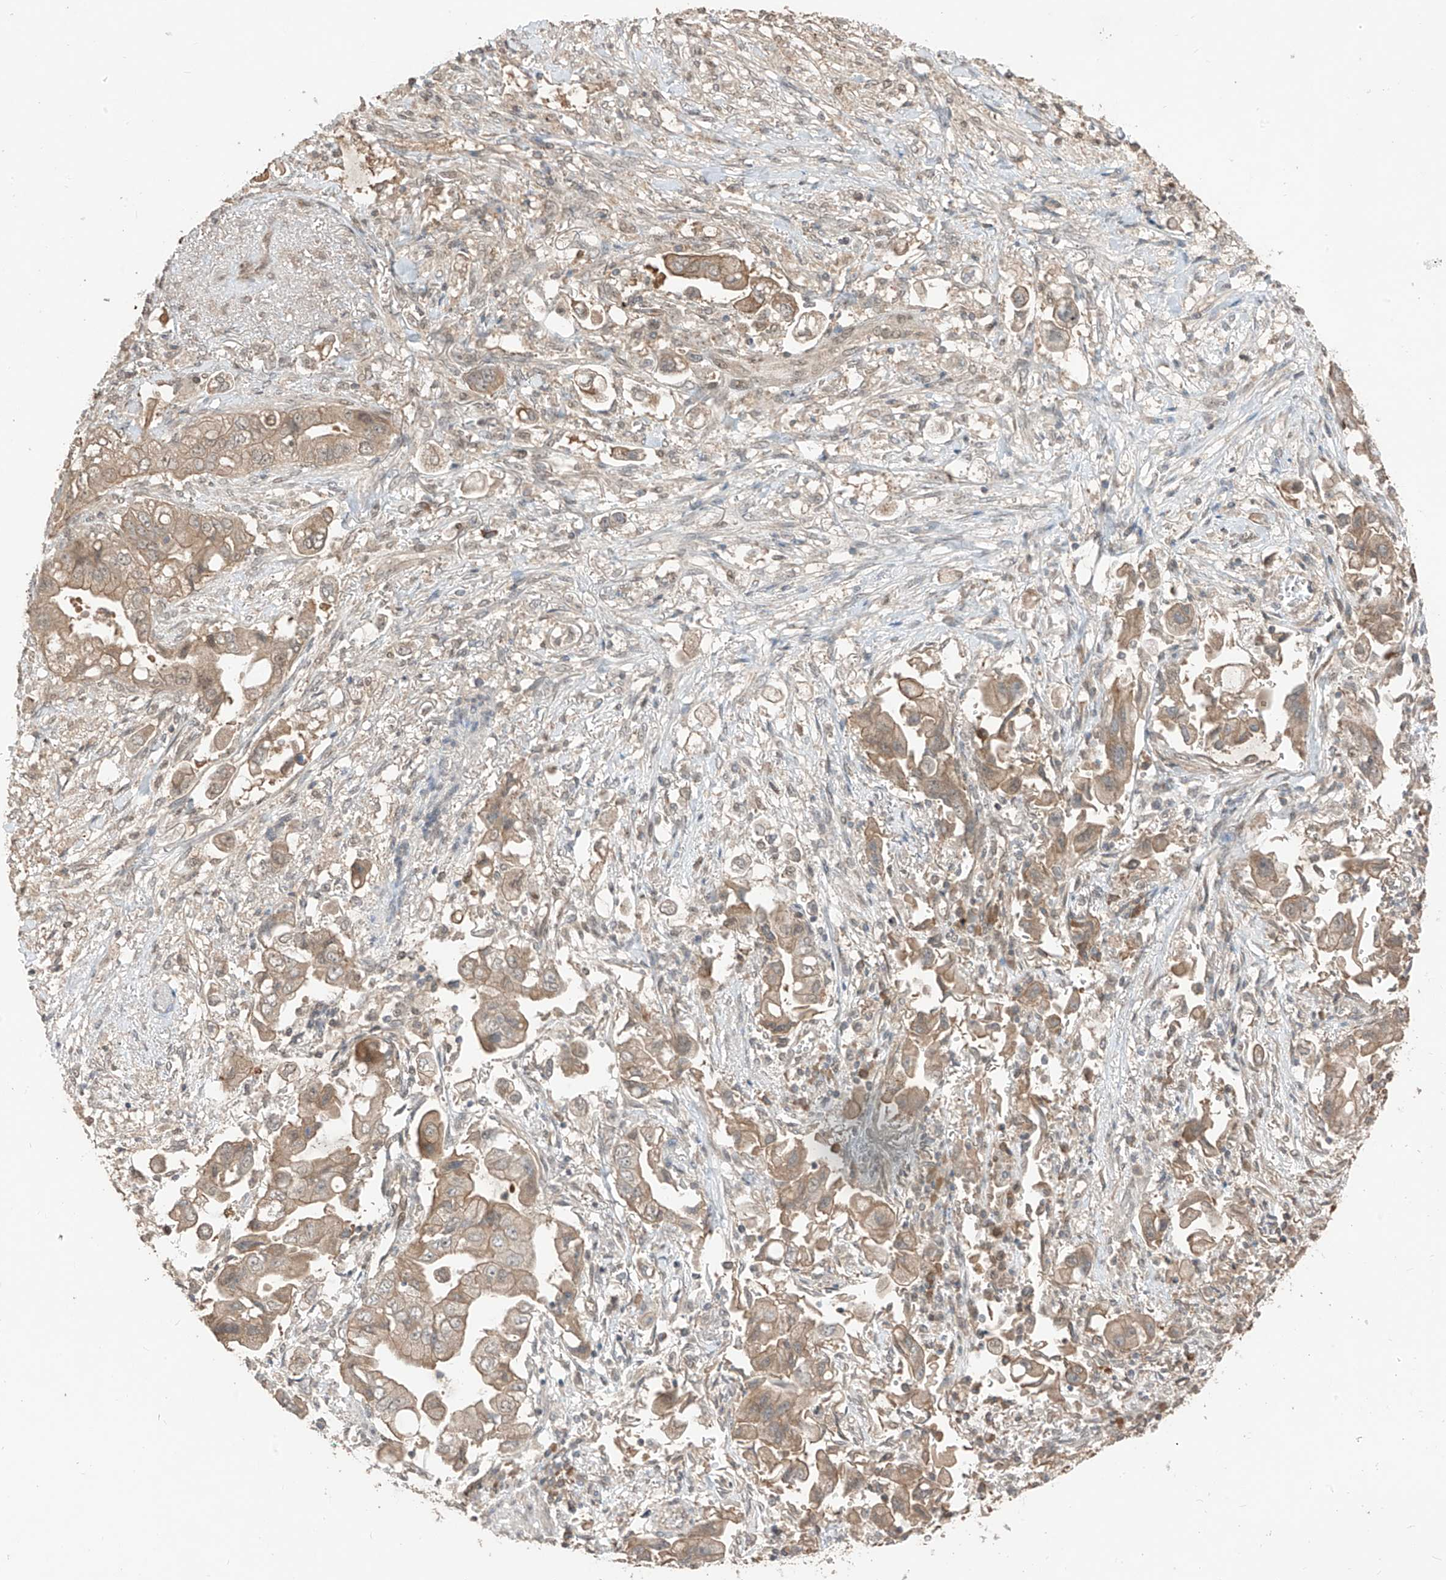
{"staining": {"intensity": "weak", "quantity": ">75%", "location": "cytoplasmic/membranous"}, "tissue": "stomach cancer", "cell_type": "Tumor cells", "image_type": "cancer", "snomed": [{"axis": "morphology", "description": "Adenocarcinoma, NOS"}, {"axis": "topography", "description": "Stomach"}], "caption": "A brown stain highlights weak cytoplasmic/membranous positivity of a protein in stomach adenocarcinoma tumor cells.", "gene": "COLGALT2", "patient": {"sex": "male", "age": 62}}